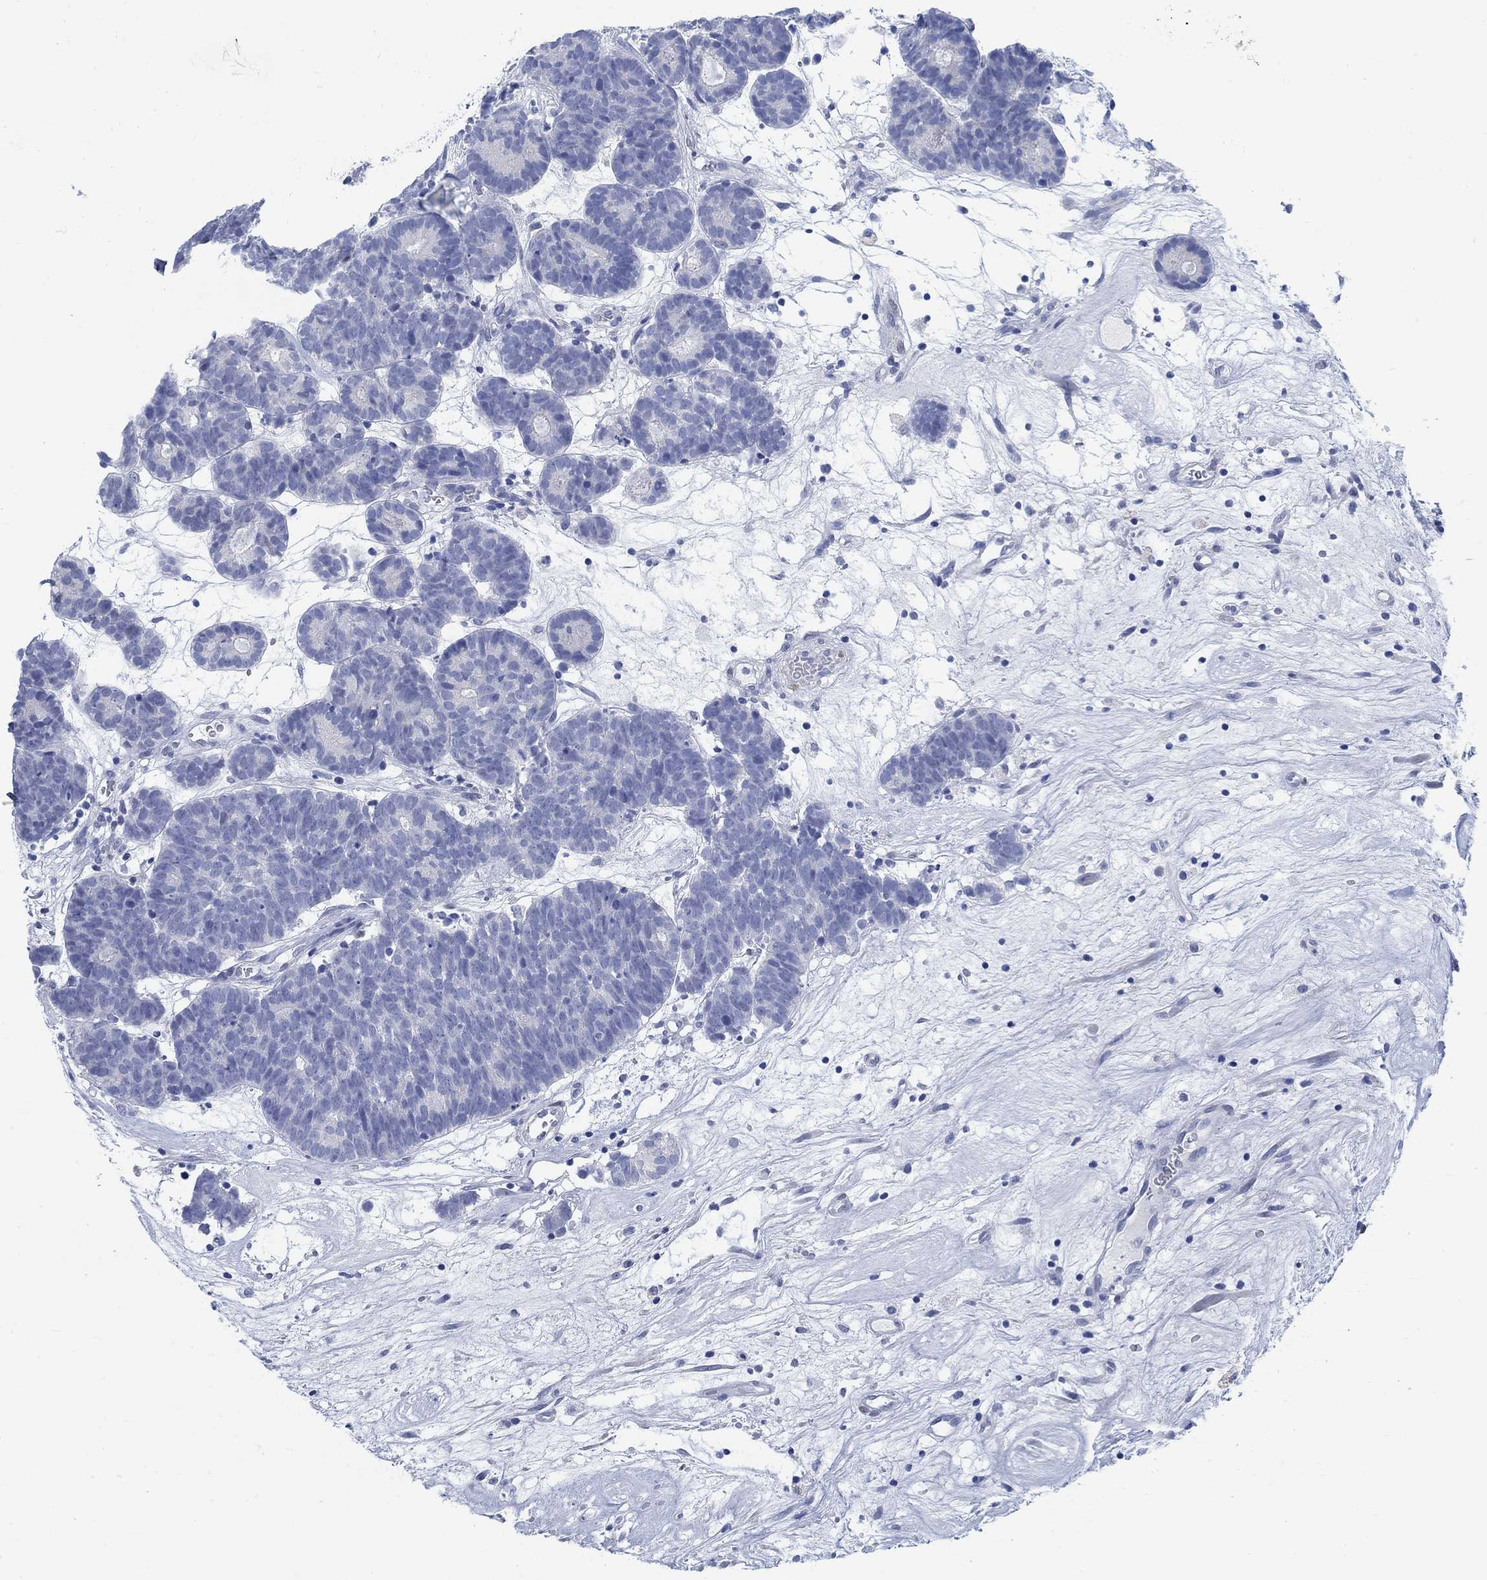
{"staining": {"intensity": "negative", "quantity": "none", "location": "none"}, "tissue": "head and neck cancer", "cell_type": "Tumor cells", "image_type": "cancer", "snomed": [{"axis": "morphology", "description": "Adenocarcinoma, NOS"}, {"axis": "topography", "description": "Head-Neck"}], "caption": "Adenocarcinoma (head and neck) stained for a protein using immunohistochemistry reveals no positivity tumor cells.", "gene": "RBM20", "patient": {"sex": "female", "age": 81}}